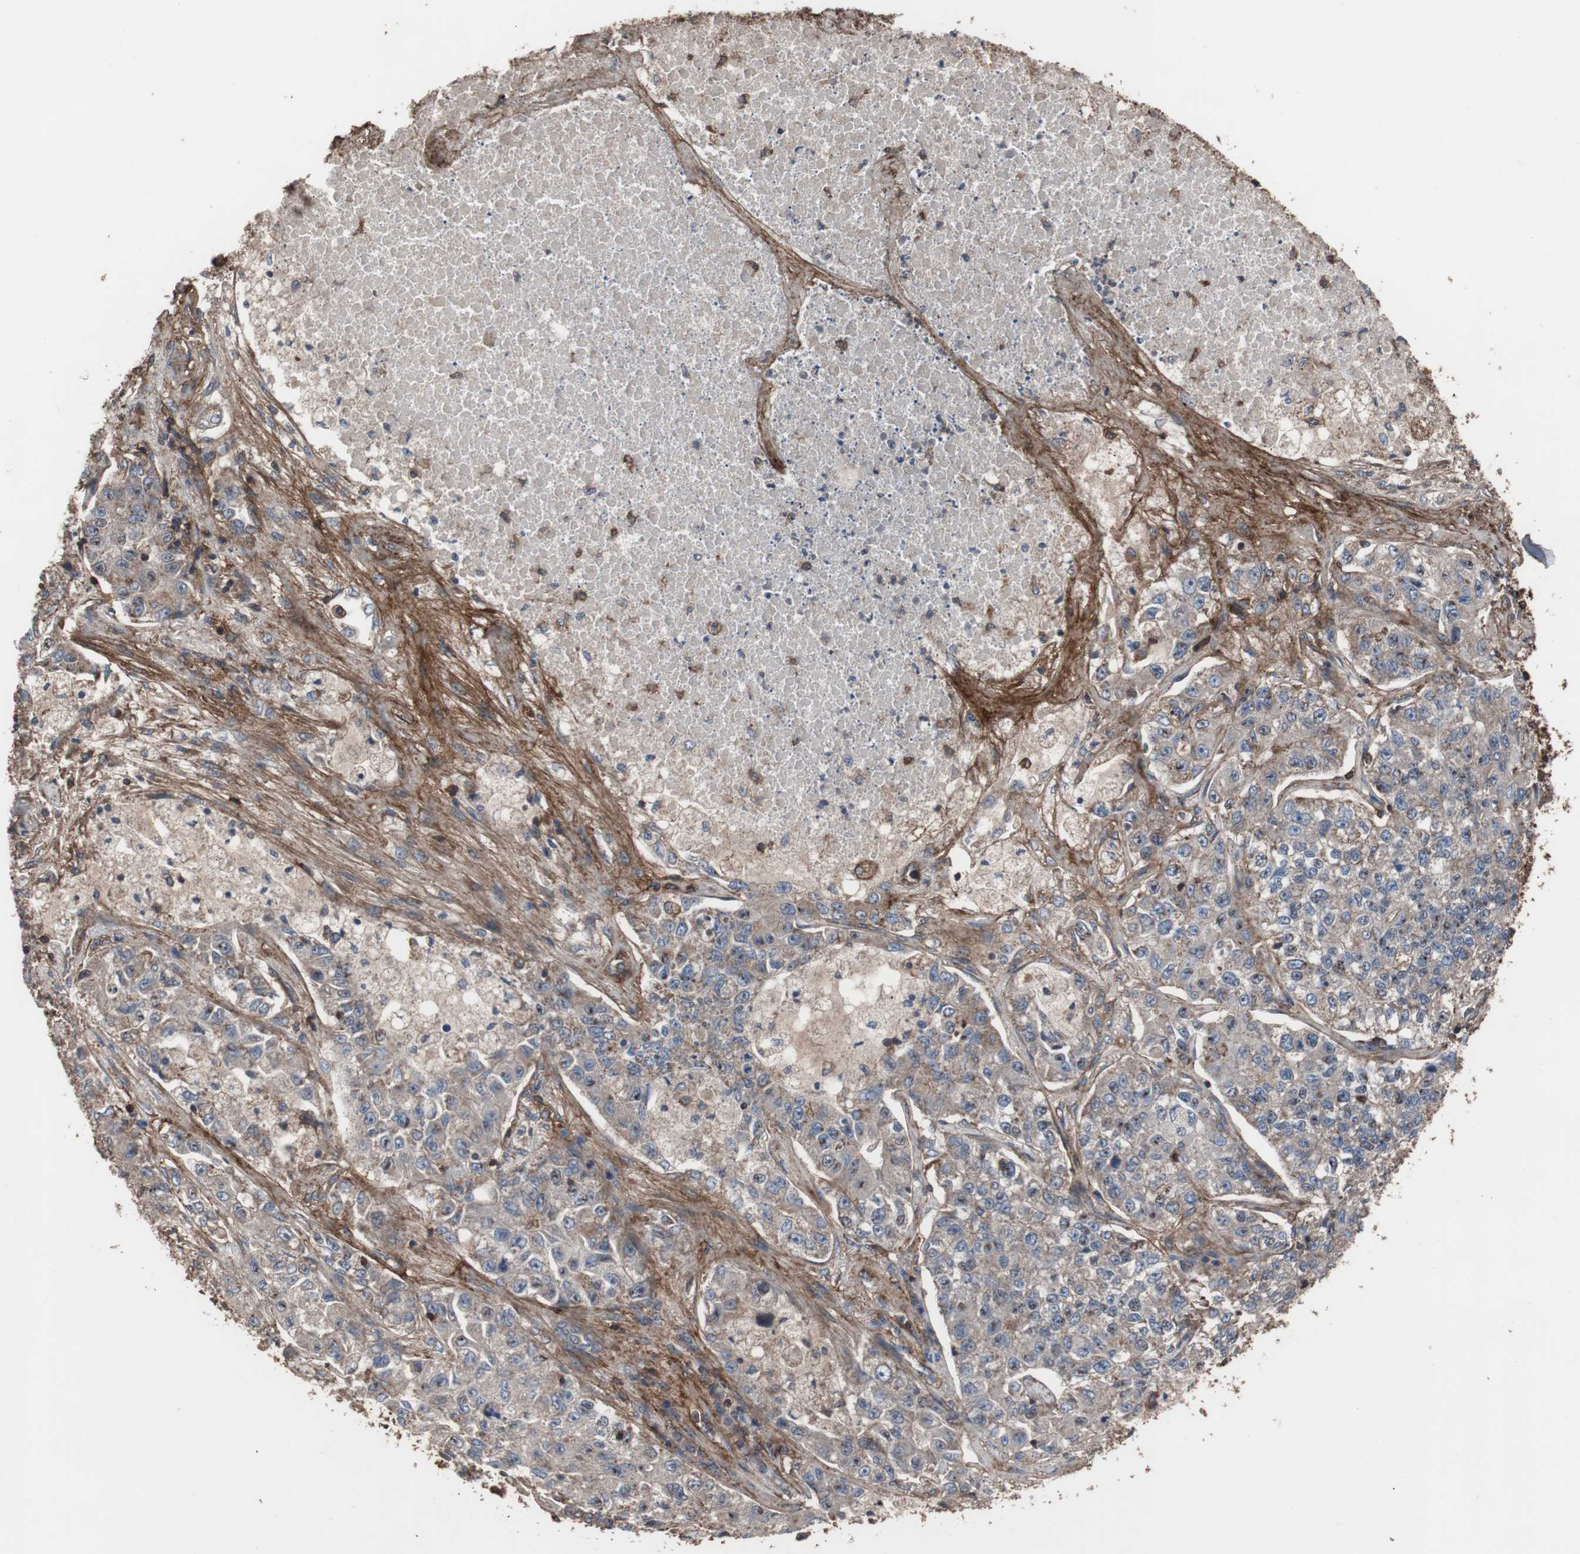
{"staining": {"intensity": "weak", "quantity": ">75%", "location": "cytoplasmic/membranous"}, "tissue": "lung cancer", "cell_type": "Tumor cells", "image_type": "cancer", "snomed": [{"axis": "morphology", "description": "Adenocarcinoma, NOS"}, {"axis": "topography", "description": "Lung"}], "caption": "Approximately >75% of tumor cells in lung cancer (adenocarcinoma) exhibit weak cytoplasmic/membranous protein positivity as visualized by brown immunohistochemical staining.", "gene": "COL6A2", "patient": {"sex": "male", "age": 49}}